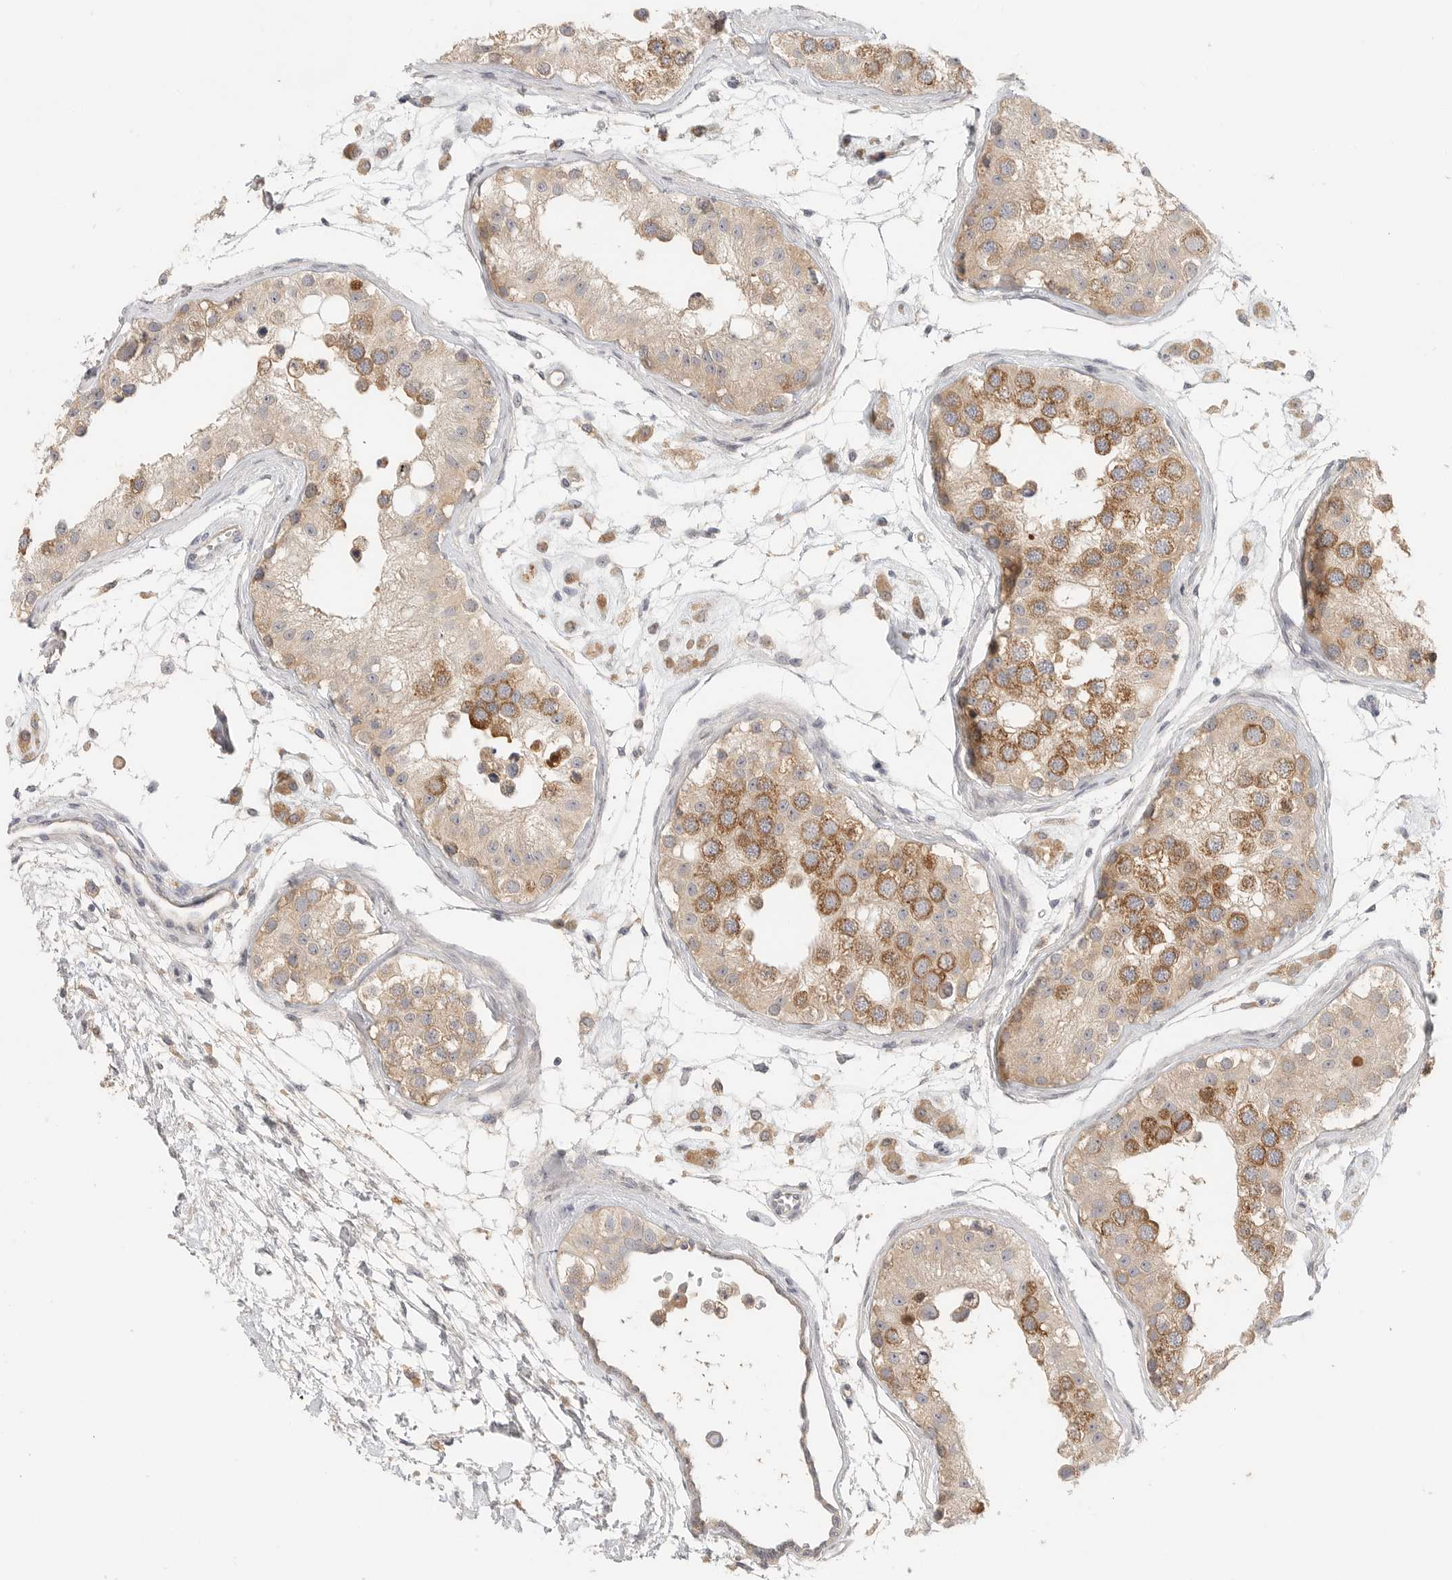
{"staining": {"intensity": "moderate", "quantity": ">75%", "location": "cytoplasmic/membranous"}, "tissue": "testis", "cell_type": "Cells in seminiferous ducts", "image_type": "normal", "snomed": [{"axis": "morphology", "description": "Normal tissue, NOS"}, {"axis": "morphology", "description": "Adenocarcinoma, metastatic, NOS"}, {"axis": "topography", "description": "Testis"}], "caption": "Unremarkable testis exhibits moderate cytoplasmic/membranous positivity in about >75% of cells in seminiferous ducts, visualized by immunohistochemistry.", "gene": "HDAC6", "patient": {"sex": "male", "age": 26}}